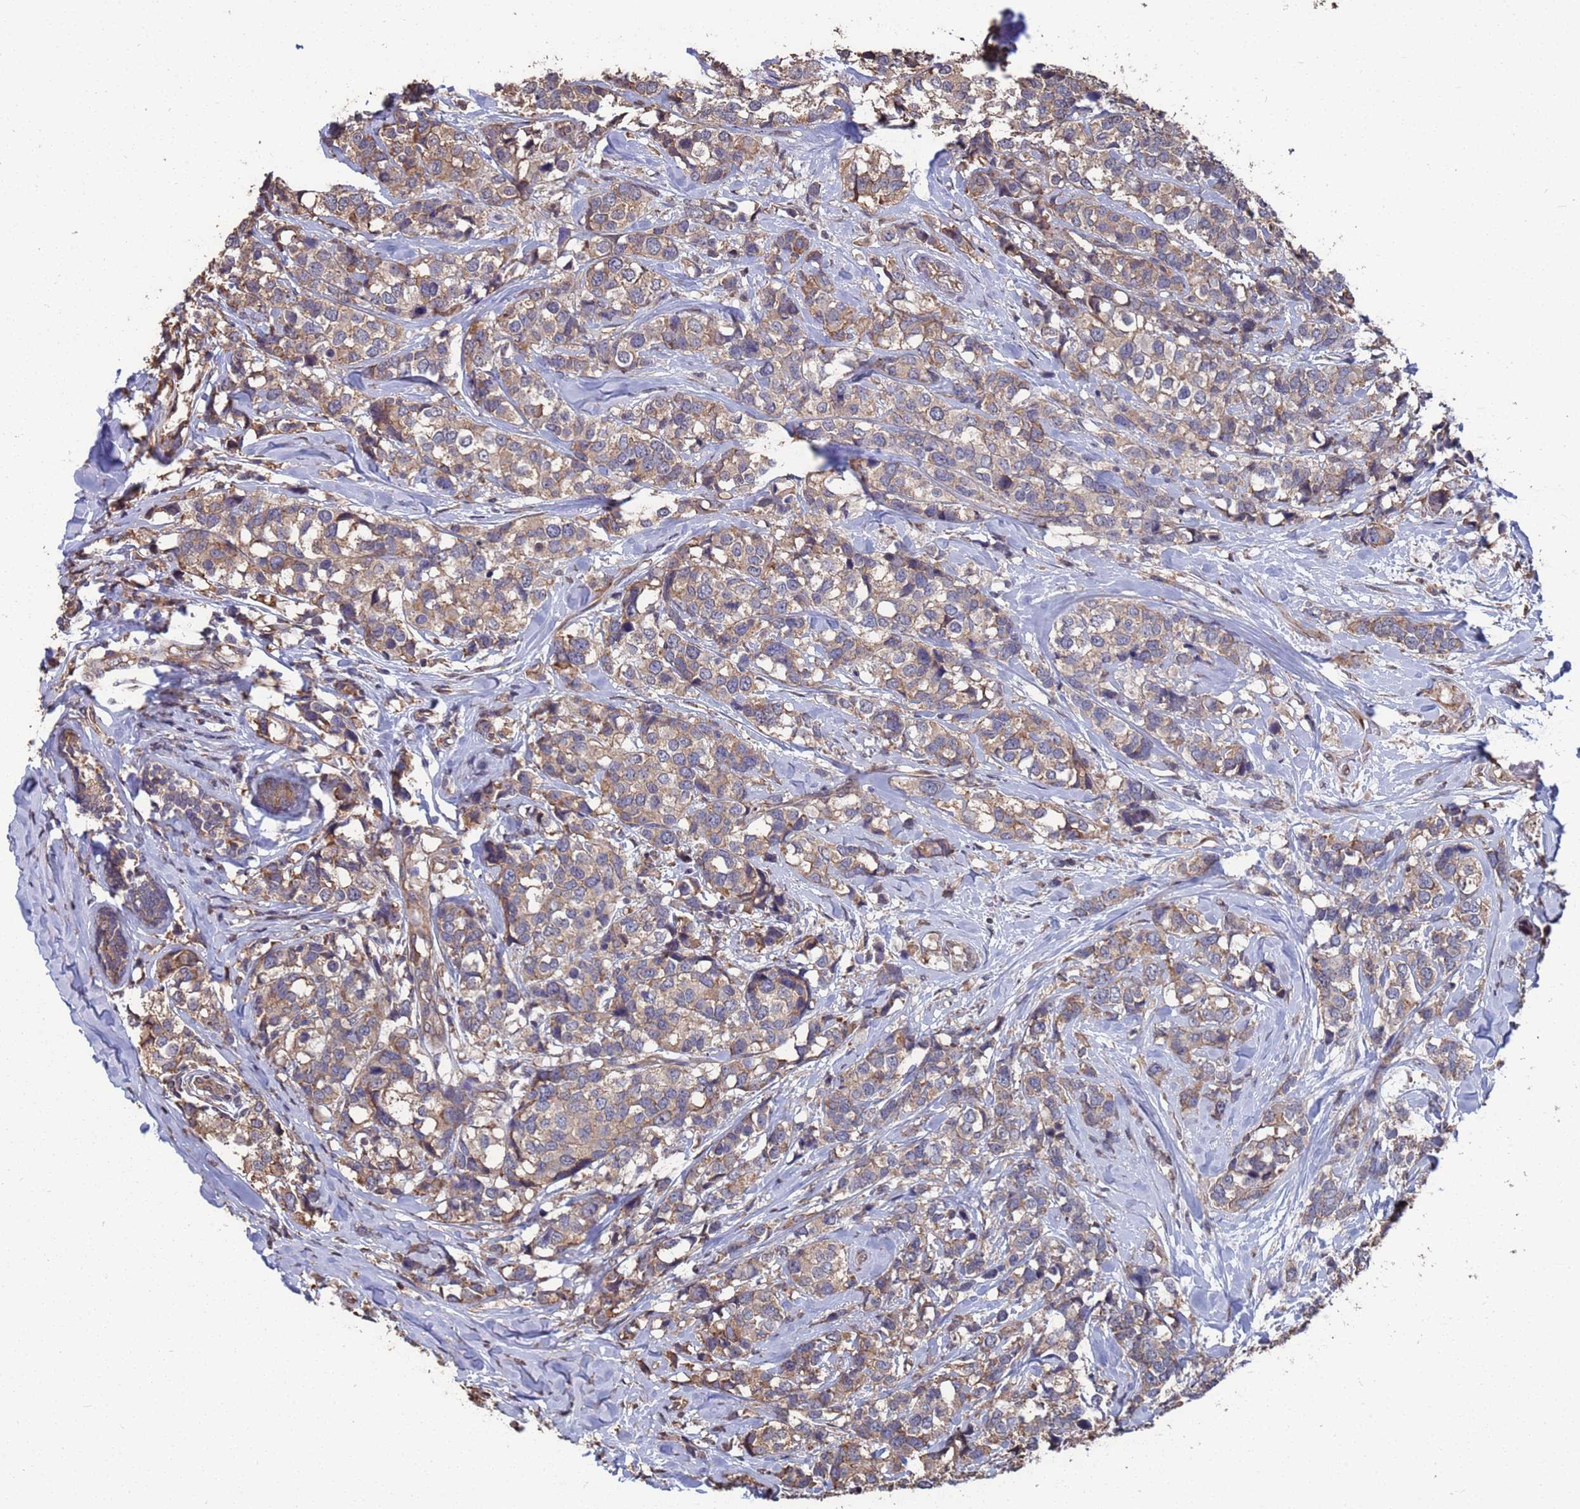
{"staining": {"intensity": "moderate", "quantity": ">75%", "location": "cytoplasmic/membranous"}, "tissue": "breast cancer", "cell_type": "Tumor cells", "image_type": "cancer", "snomed": [{"axis": "morphology", "description": "Lobular carcinoma"}, {"axis": "topography", "description": "Breast"}], "caption": "DAB (3,3'-diaminobenzidine) immunohistochemical staining of lobular carcinoma (breast) exhibits moderate cytoplasmic/membranous protein positivity in about >75% of tumor cells.", "gene": "CFAP119", "patient": {"sex": "female", "age": 59}}